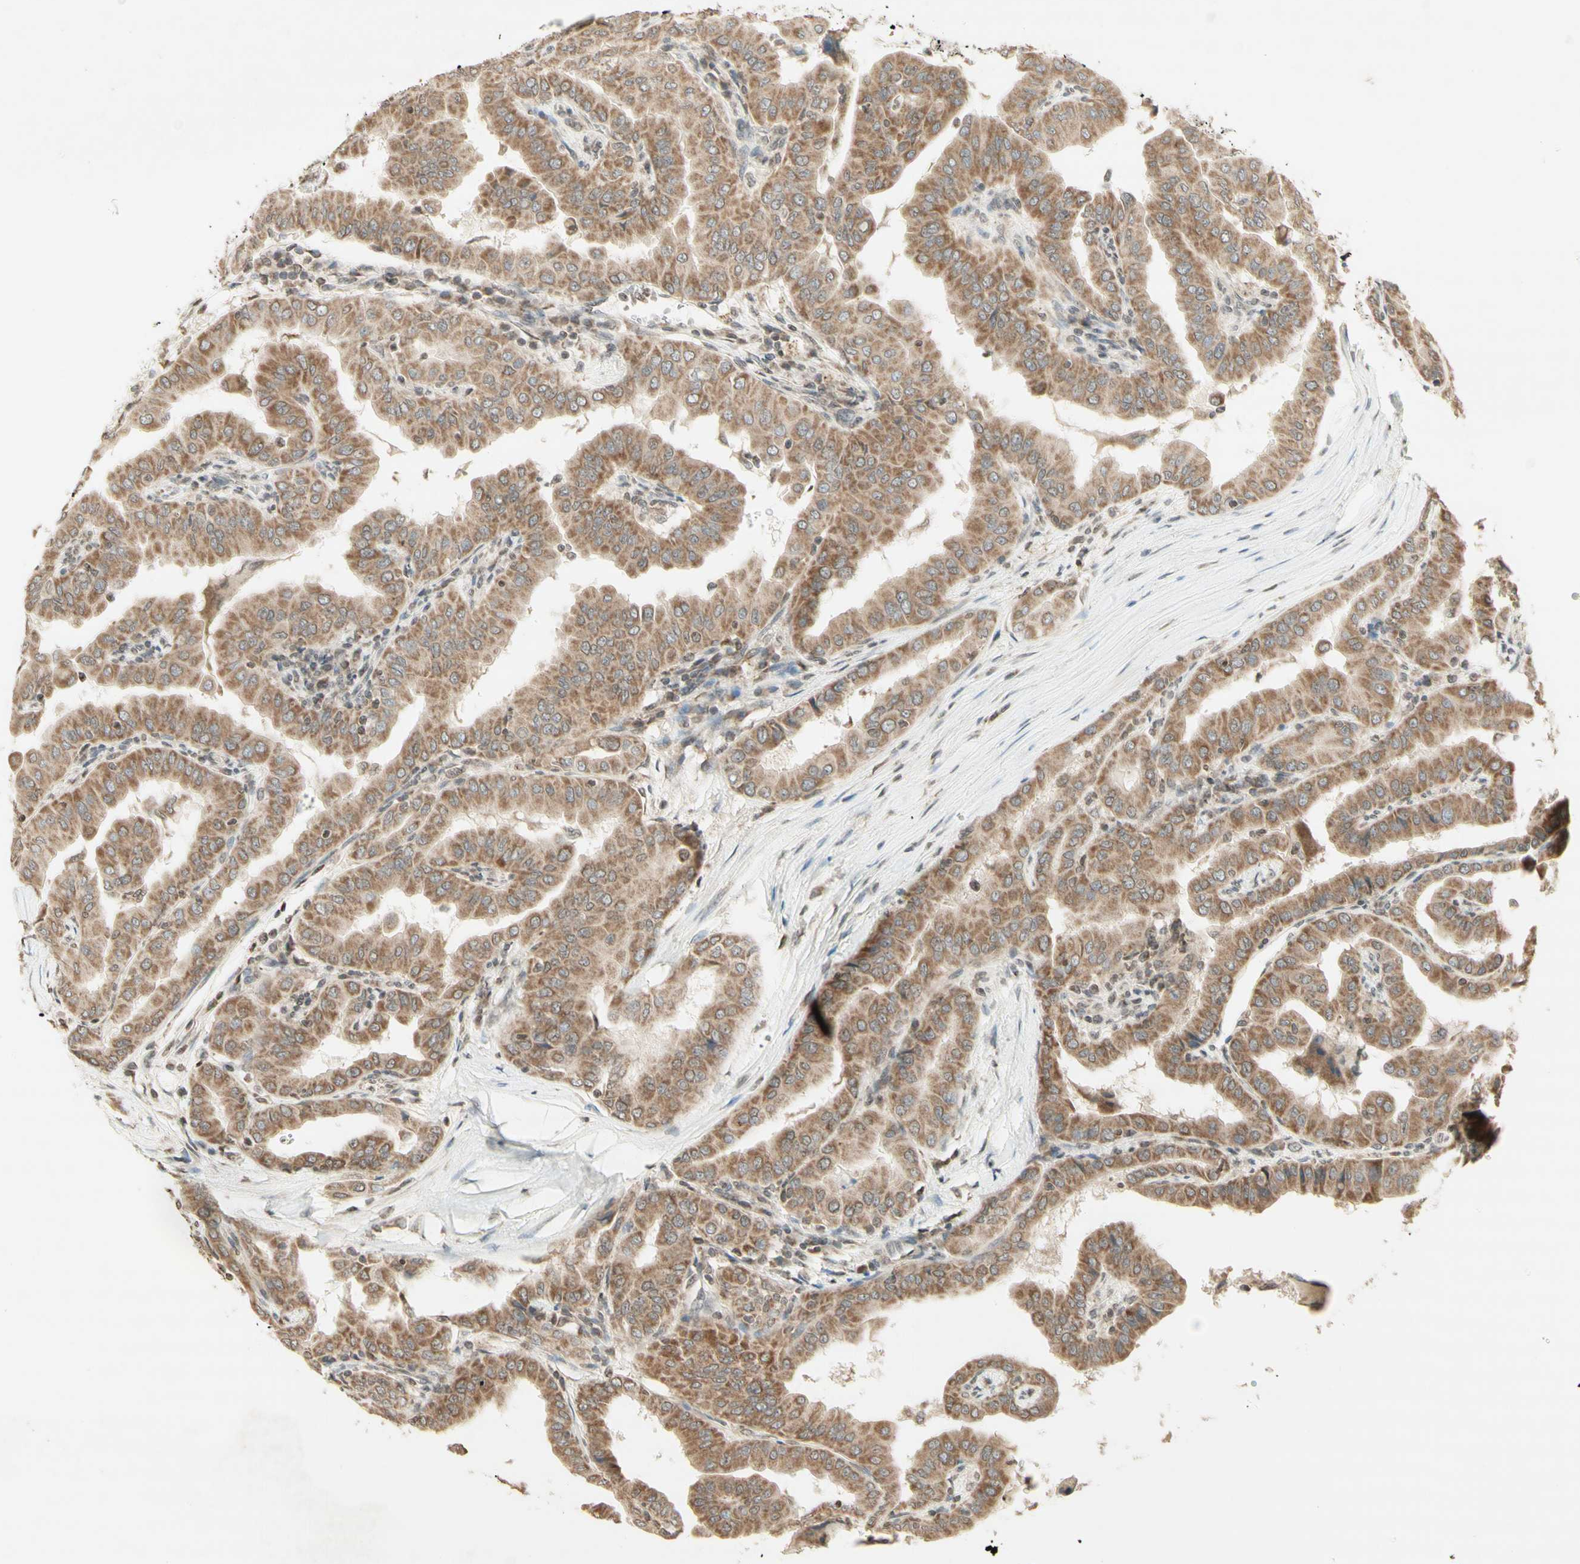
{"staining": {"intensity": "moderate", "quantity": ">75%", "location": "cytoplasmic/membranous"}, "tissue": "thyroid cancer", "cell_type": "Tumor cells", "image_type": "cancer", "snomed": [{"axis": "morphology", "description": "Papillary adenocarcinoma, NOS"}, {"axis": "topography", "description": "Thyroid gland"}], "caption": "A brown stain shows moderate cytoplasmic/membranous positivity of a protein in thyroid cancer tumor cells. (DAB (3,3'-diaminobenzidine) IHC with brightfield microscopy, high magnification).", "gene": "CCNI", "patient": {"sex": "male", "age": 33}}